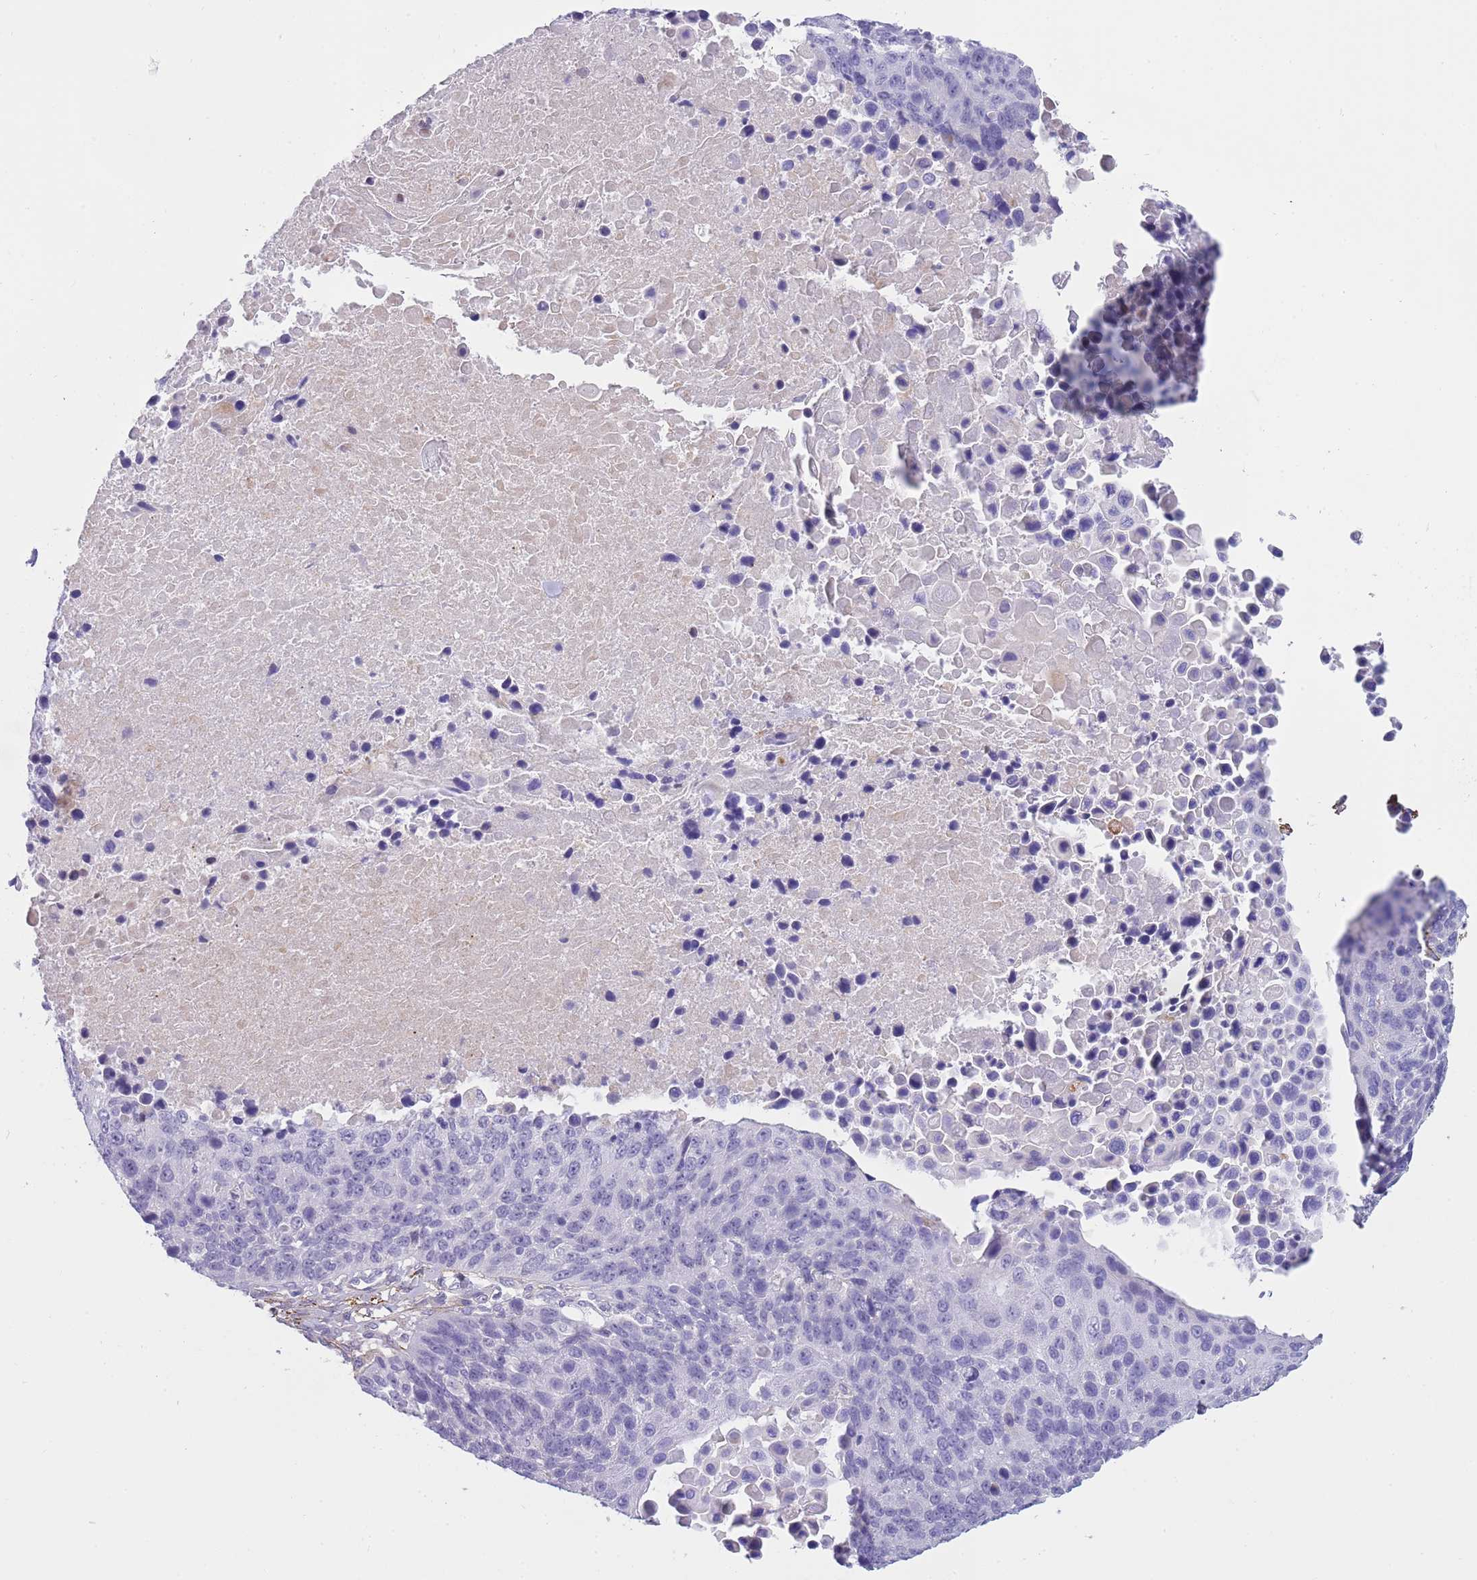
{"staining": {"intensity": "negative", "quantity": "none", "location": "none"}, "tissue": "lung cancer", "cell_type": "Tumor cells", "image_type": "cancer", "snomed": [{"axis": "morphology", "description": "Normal tissue, NOS"}, {"axis": "morphology", "description": "Squamous cell carcinoma, NOS"}, {"axis": "topography", "description": "Lymph node"}, {"axis": "topography", "description": "Lung"}], "caption": "The image reveals no significant staining in tumor cells of lung cancer (squamous cell carcinoma). (Stains: DAB immunohistochemistry (IHC) with hematoxylin counter stain, Microscopy: brightfield microscopy at high magnification).", "gene": "LEPROTL1", "patient": {"sex": "male", "age": 66}}